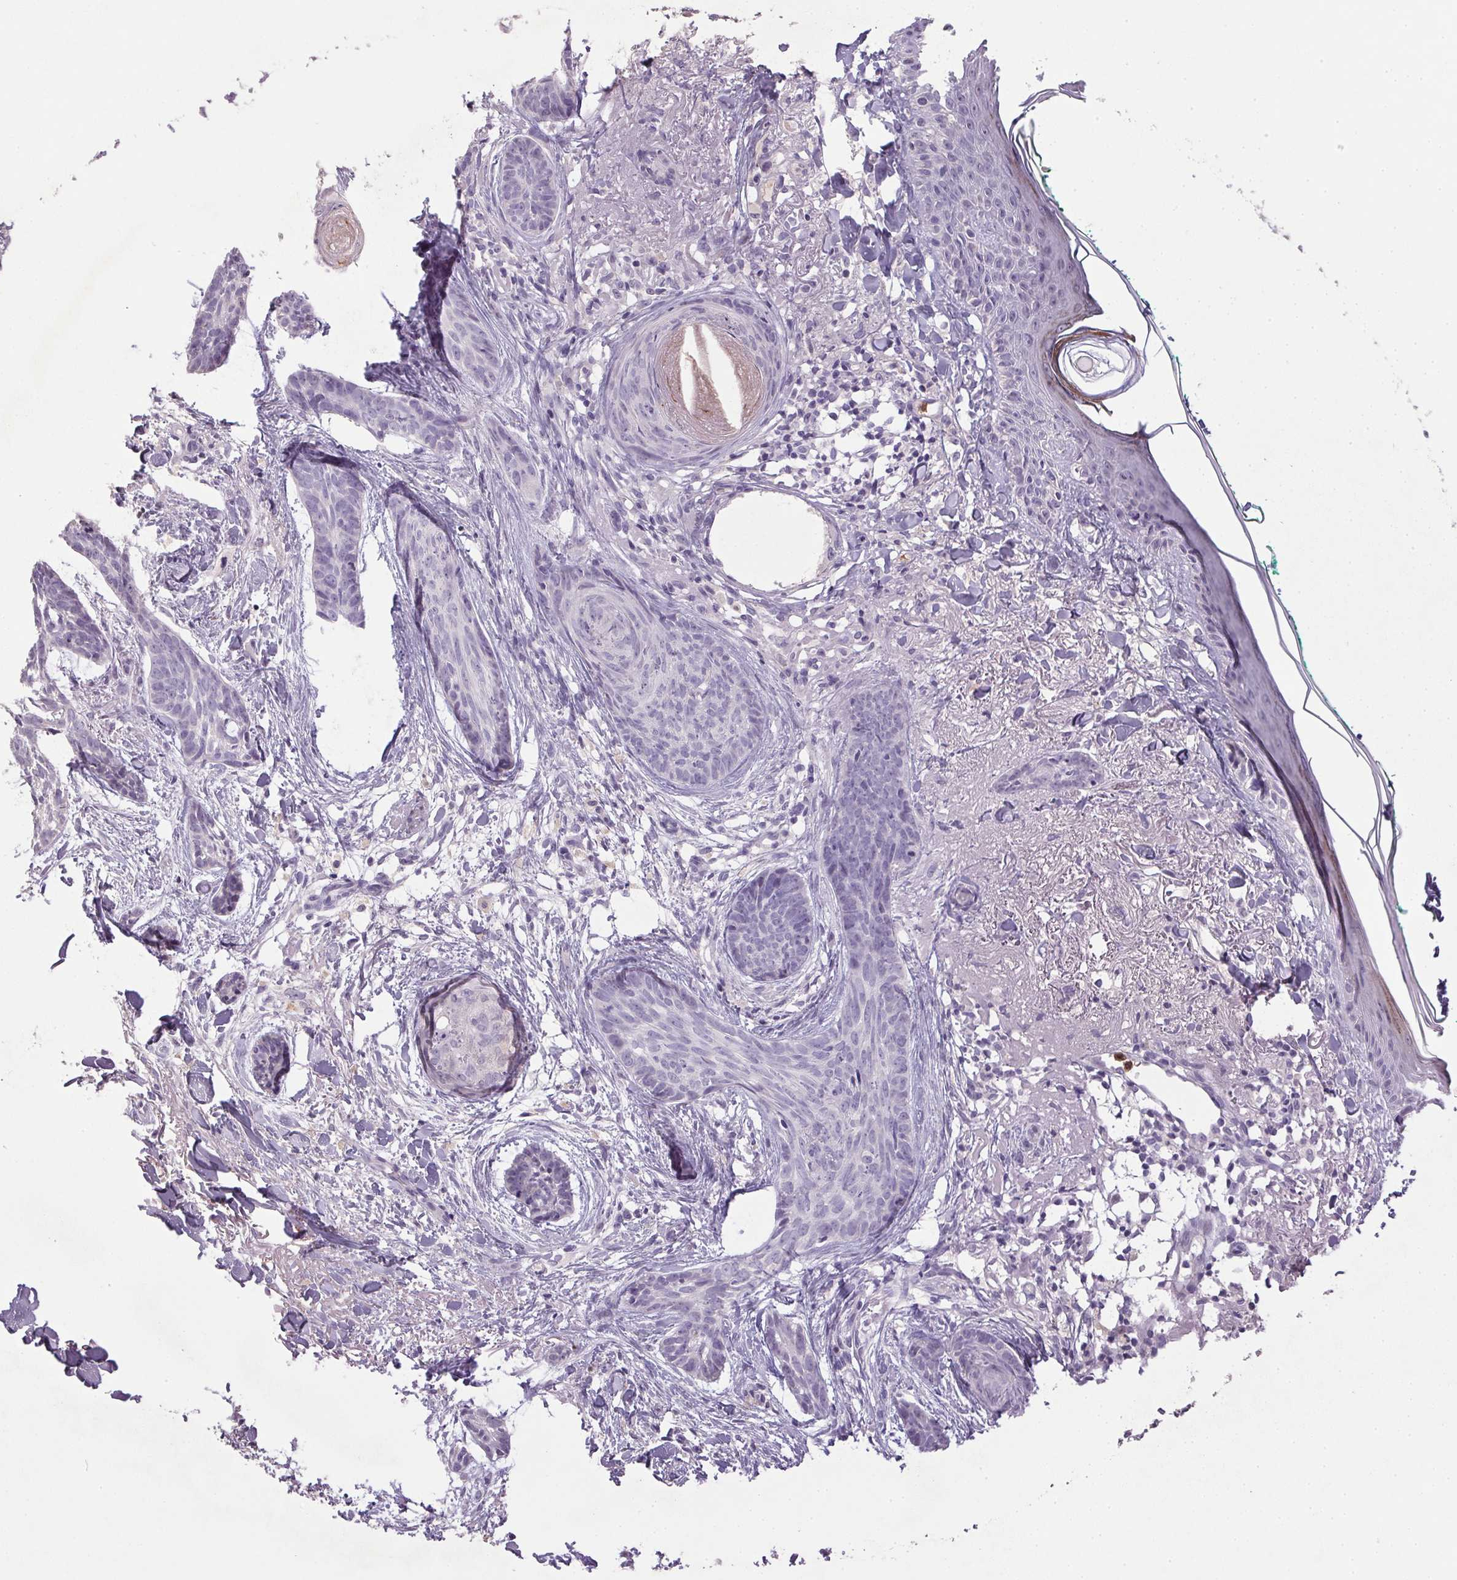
{"staining": {"intensity": "negative", "quantity": "none", "location": "none"}, "tissue": "skin cancer", "cell_type": "Tumor cells", "image_type": "cancer", "snomed": [{"axis": "morphology", "description": "Basal cell carcinoma"}, {"axis": "topography", "description": "Skin"}], "caption": "This is an immunohistochemistry (IHC) photomicrograph of human skin cancer. There is no positivity in tumor cells.", "gene": "TRDN", "patient": {"sex": "female", "age": 78}}